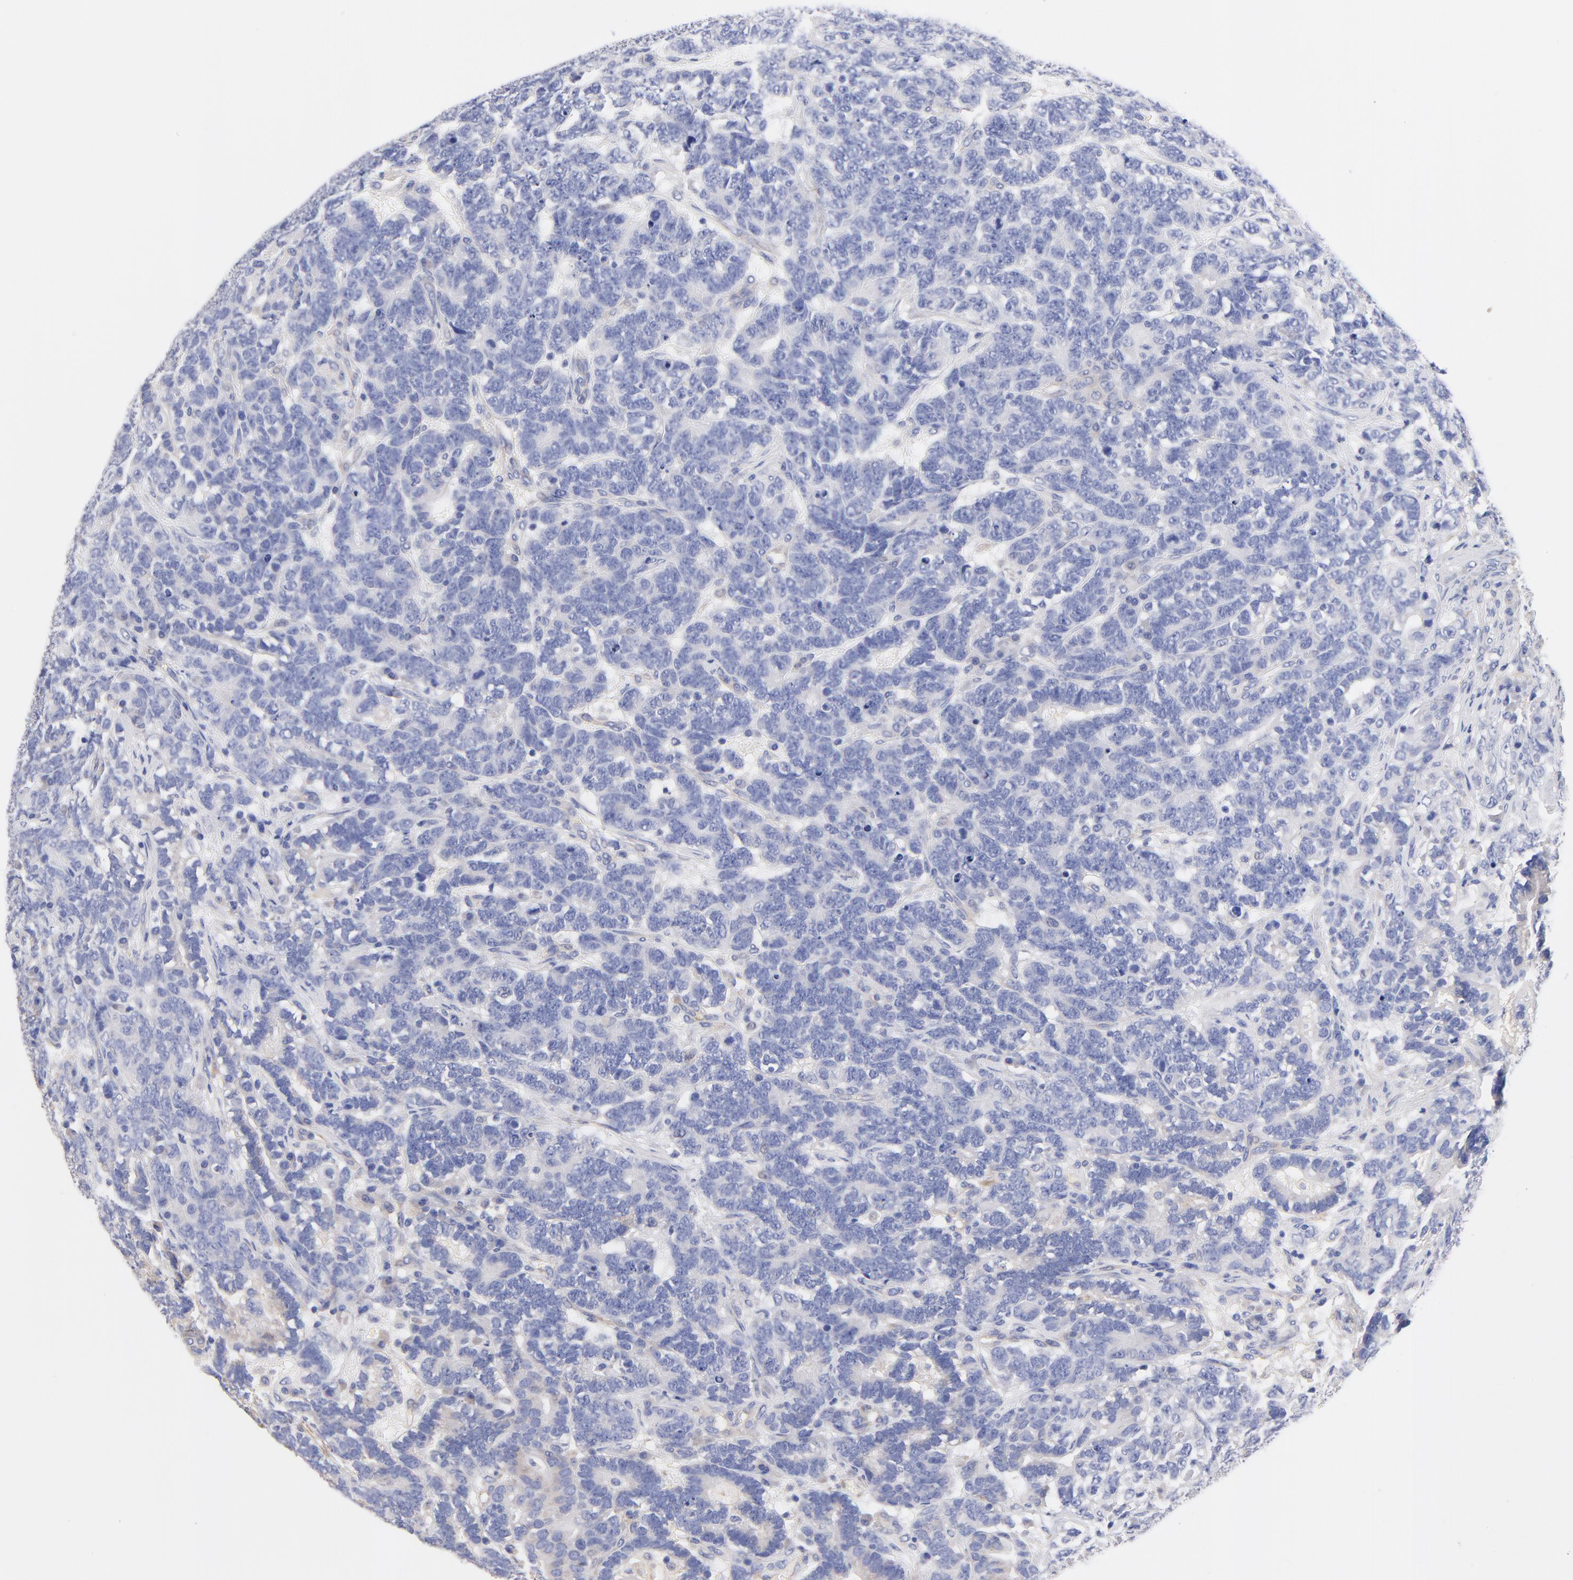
{"staining": {"intensity": "negative", "quantity": "none", "location": "none"}, "tissue": "testis cancer", "cell_type": "Tumor cells", "image_type": "cancer", "snomed": [{"axis": "morphology", "description": "Carcinoma, Embryonal, NOS"}, {"axis": "topography", "description": "Testis"}], "caption": "This photomicrograph is of testis cancer (embryonal carcinoma) stained with immunohistochemistry to label a protein in brown with the nuclei are counter-stained blue. There is no expression in tumor cells.", "gene": "HS3ST1", "patient": {"sex": "male", "age": 26}}